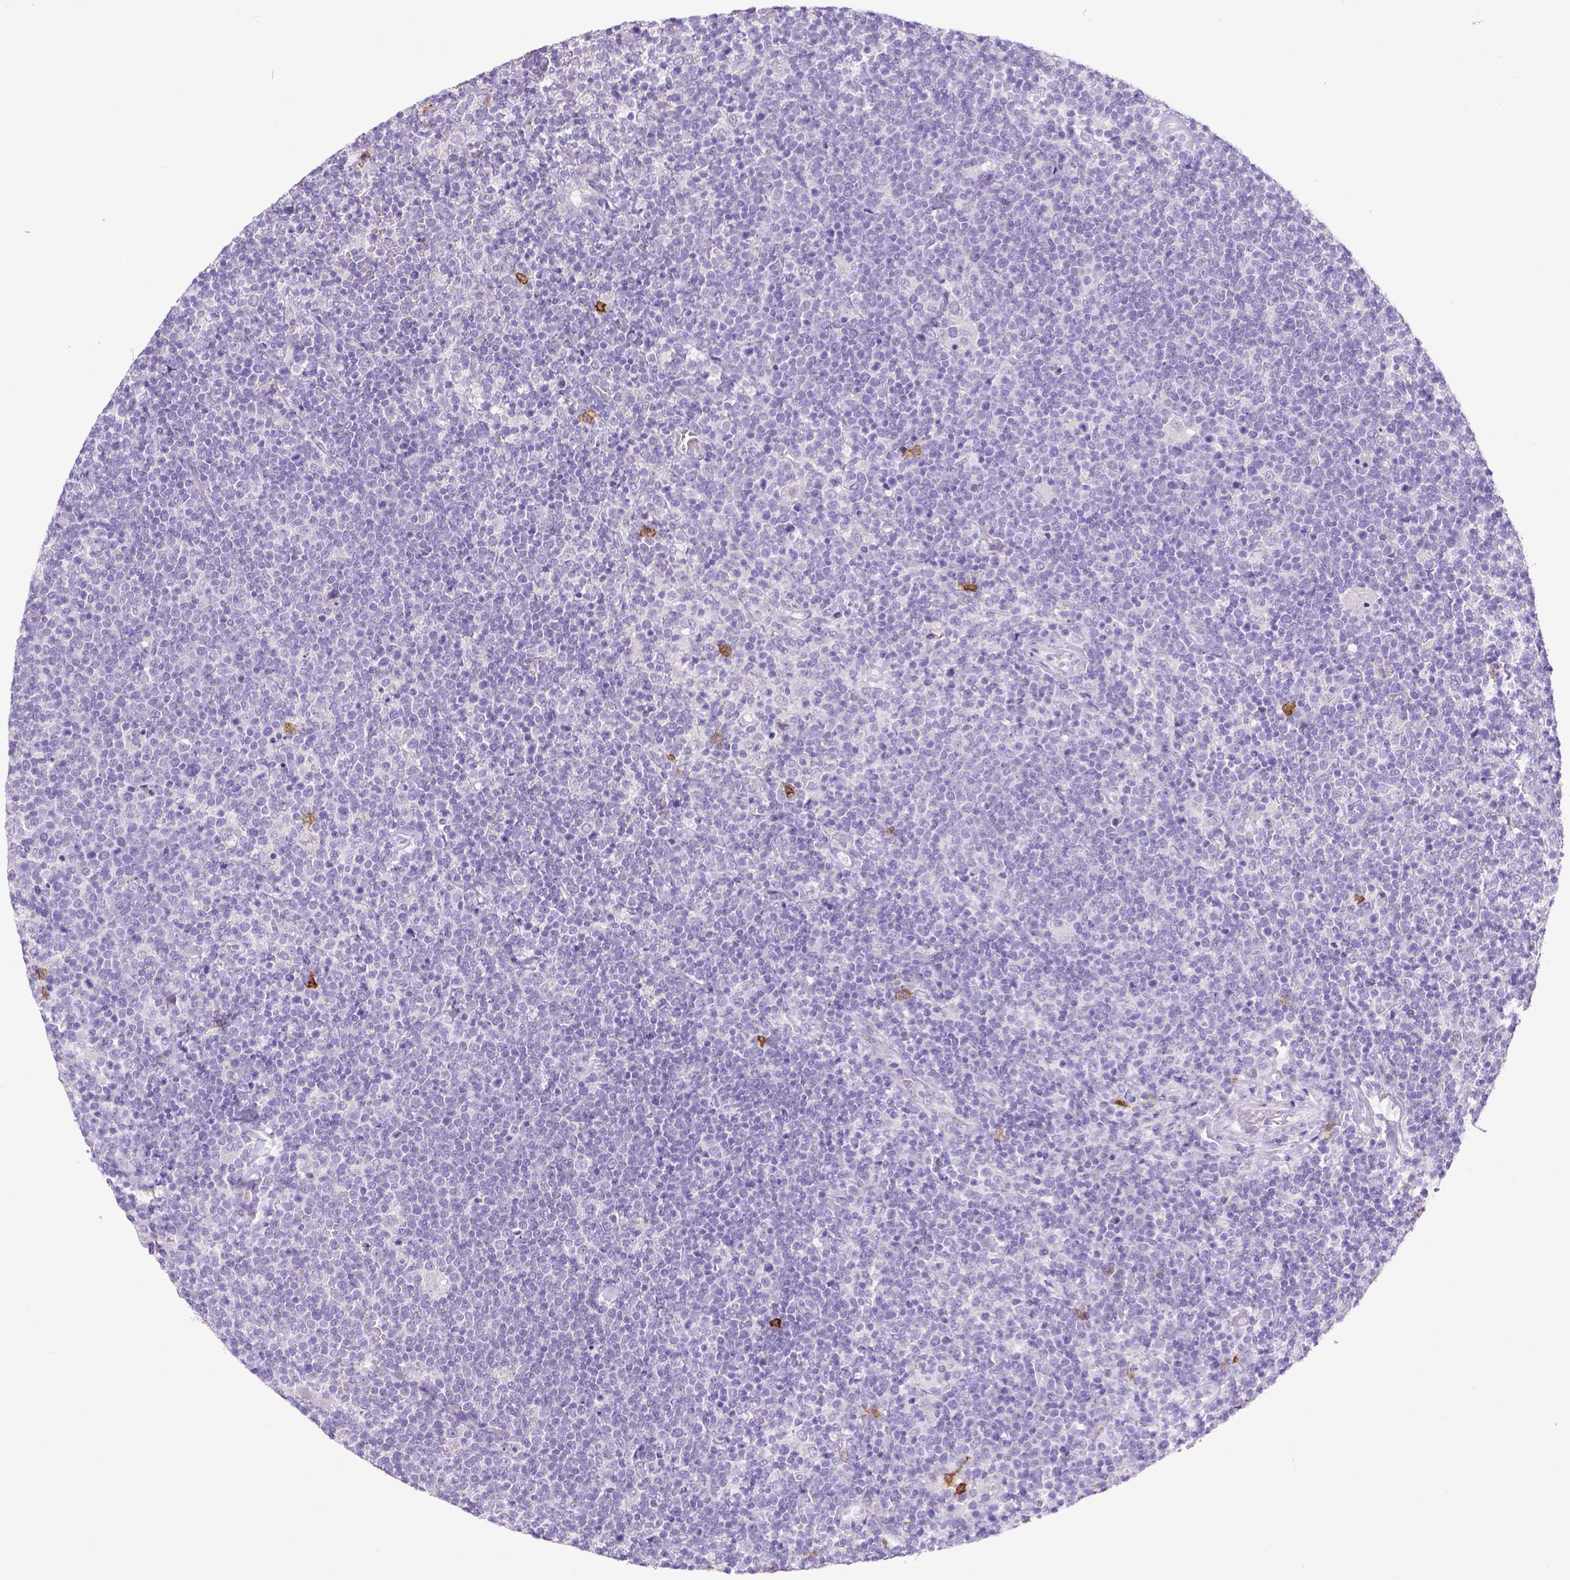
{"staining": {"intensity": "negative", "quantity": "none", "location": "none"}, "tissue": "lymphoma", "cell_type": "Tumor cells", "image_type": "cancer", "snomed": [{"axis": "morphology", "description": "Malignant lymphoma, non-Hodgkin's type, High grade"}, {"axis": "topography", "description": "Lymph node"}], "caption": "This is an immunohistochemistry image of lymphoma. There is no positivity in tumor cells.", "gene": "KIT", "patient": {"sex": "male", "age": 61}}